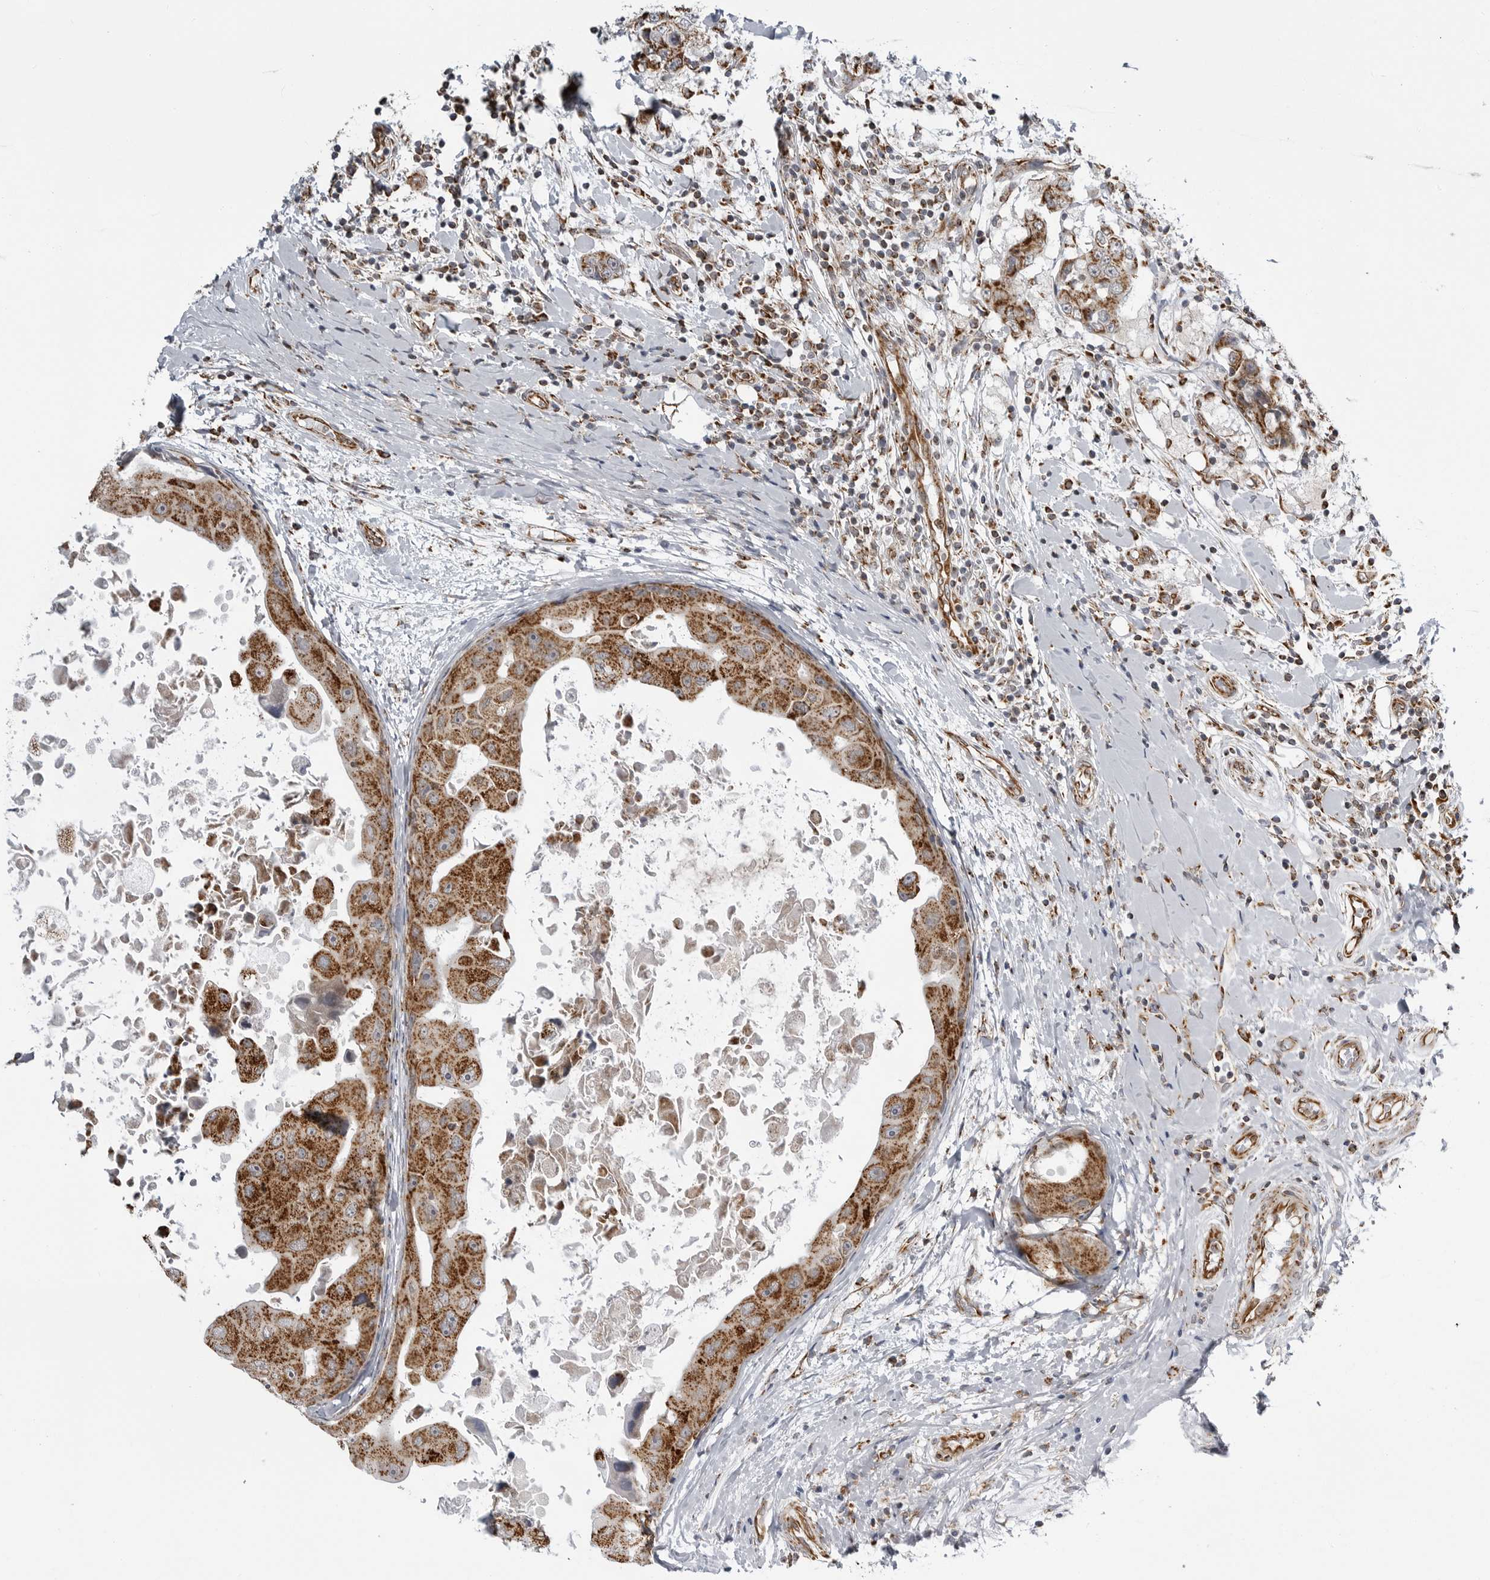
{"staining": {"intensity": "moderate", "quantity": ">75%", "location": "cytoplasmic/membranous"}, "tissue": "breast cancer", "cell_type": "Tumor cells", "image_type": "cancer", "snomed": [{"axis": "morphology", "description": "Duct carcinoma"}, {"axis": "topography", "description": "Breast"}], "caption": "Brown immunohistochemical staining in human breast cancer (intraductal carcinoma) displays moderate cytoplasmic/membranous positivity in approximately >75% of tumor cells. The staining is performed using DAB brown chromogen to label protein expression. The nuclei are counter-stained blue using hematoxylin.", "gene": "FH", "patient": {"sex": "female", "age": 27}}